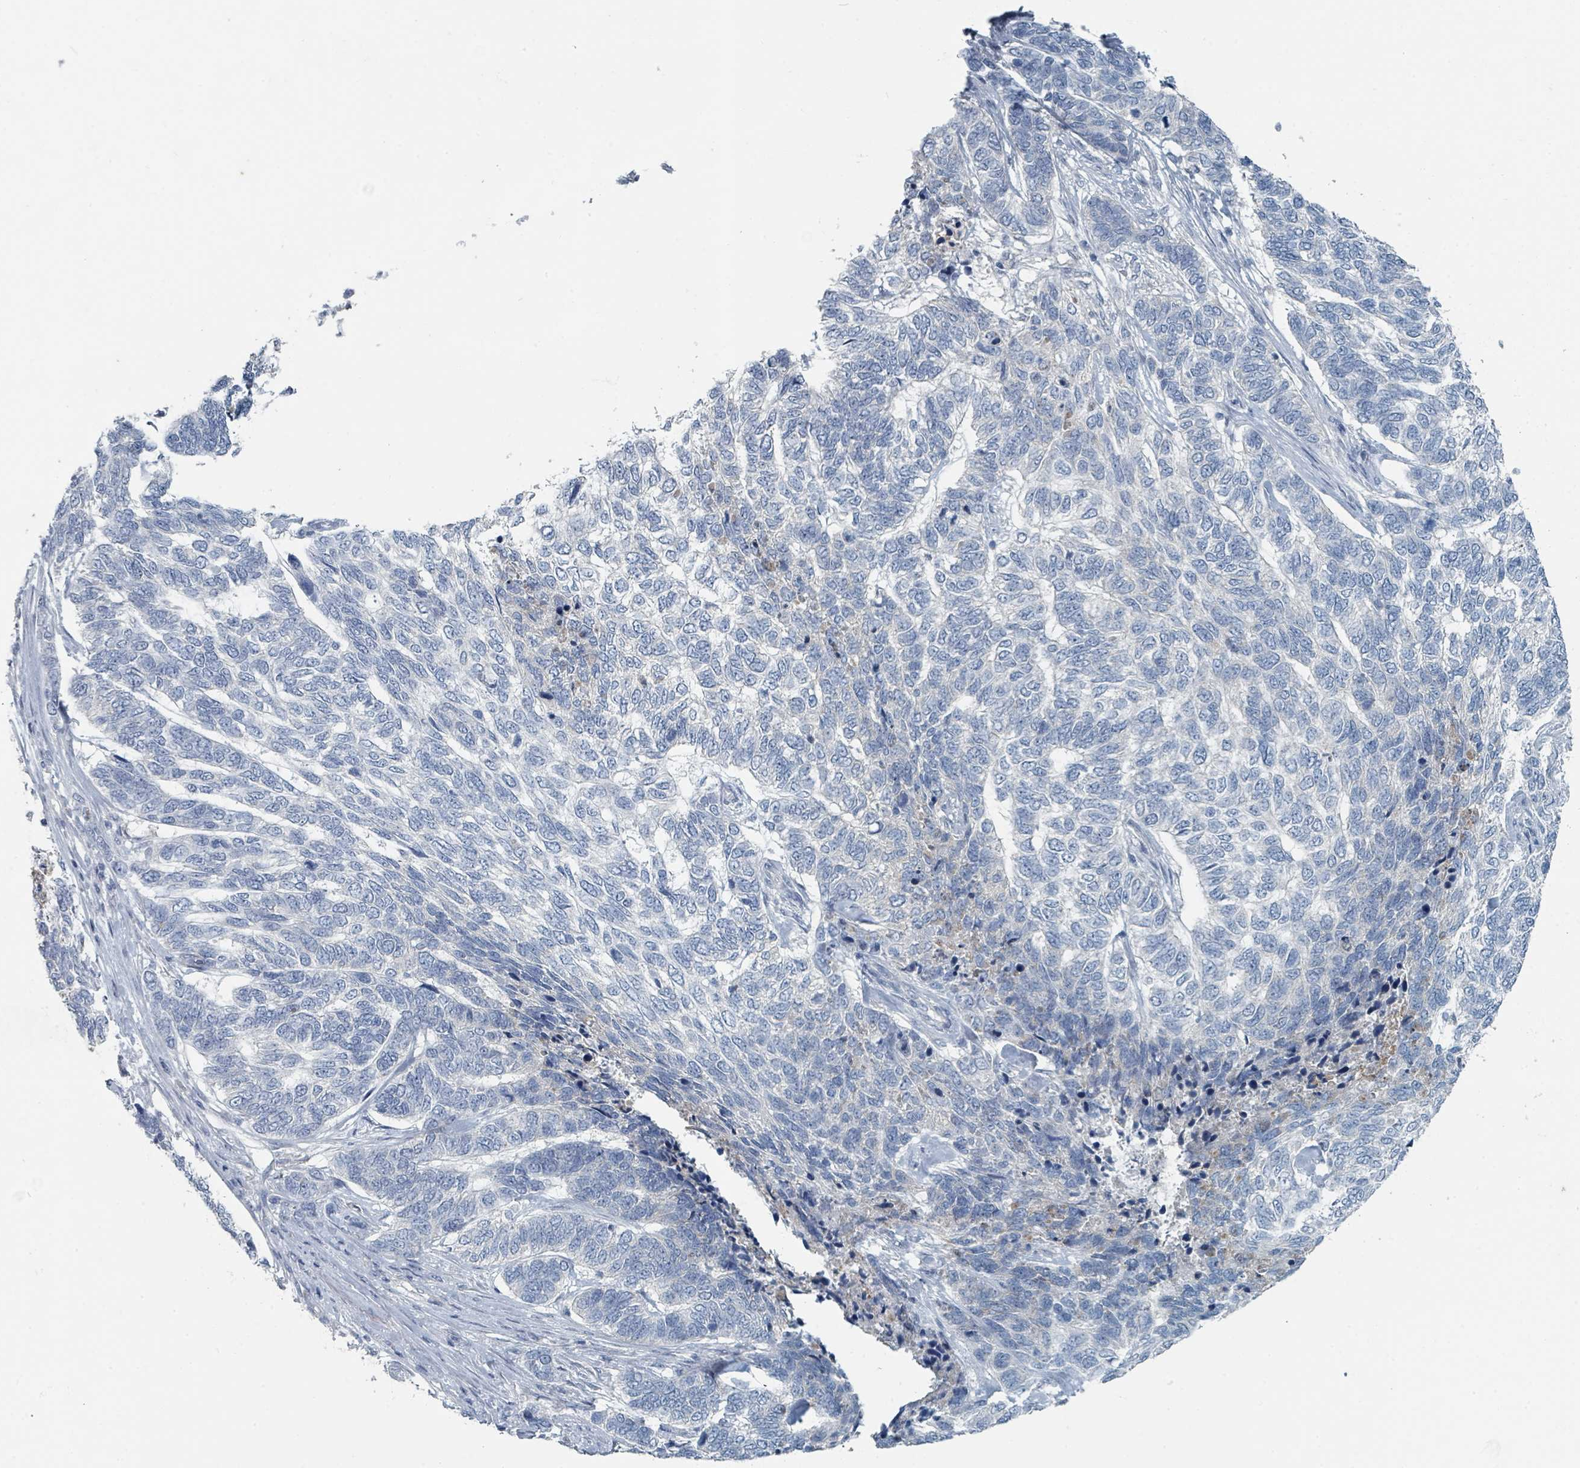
{"staining": {"intensity": "negative", "quantity": "none", "location": "none"}, "tissue": "skin cancer", "cell_type": "Tumor cells", "image_type": "cancer", "snomed": [{"axis": "morphology", "description": "Basal cell carcinoma"}, {"axis": "topography", "description": "Skin"}], "caption": "Protein analysis of basal cell carcinoma (skin) shows no significant positivity in tumor cells. (Stains: DAB immunohistochemistry (IHC) with hematoxylin counter stain, Microscopy: brightfield microscopy at high magnification).", "gene": "RASA4", "patient": {"sex": "female", "age": 65}}